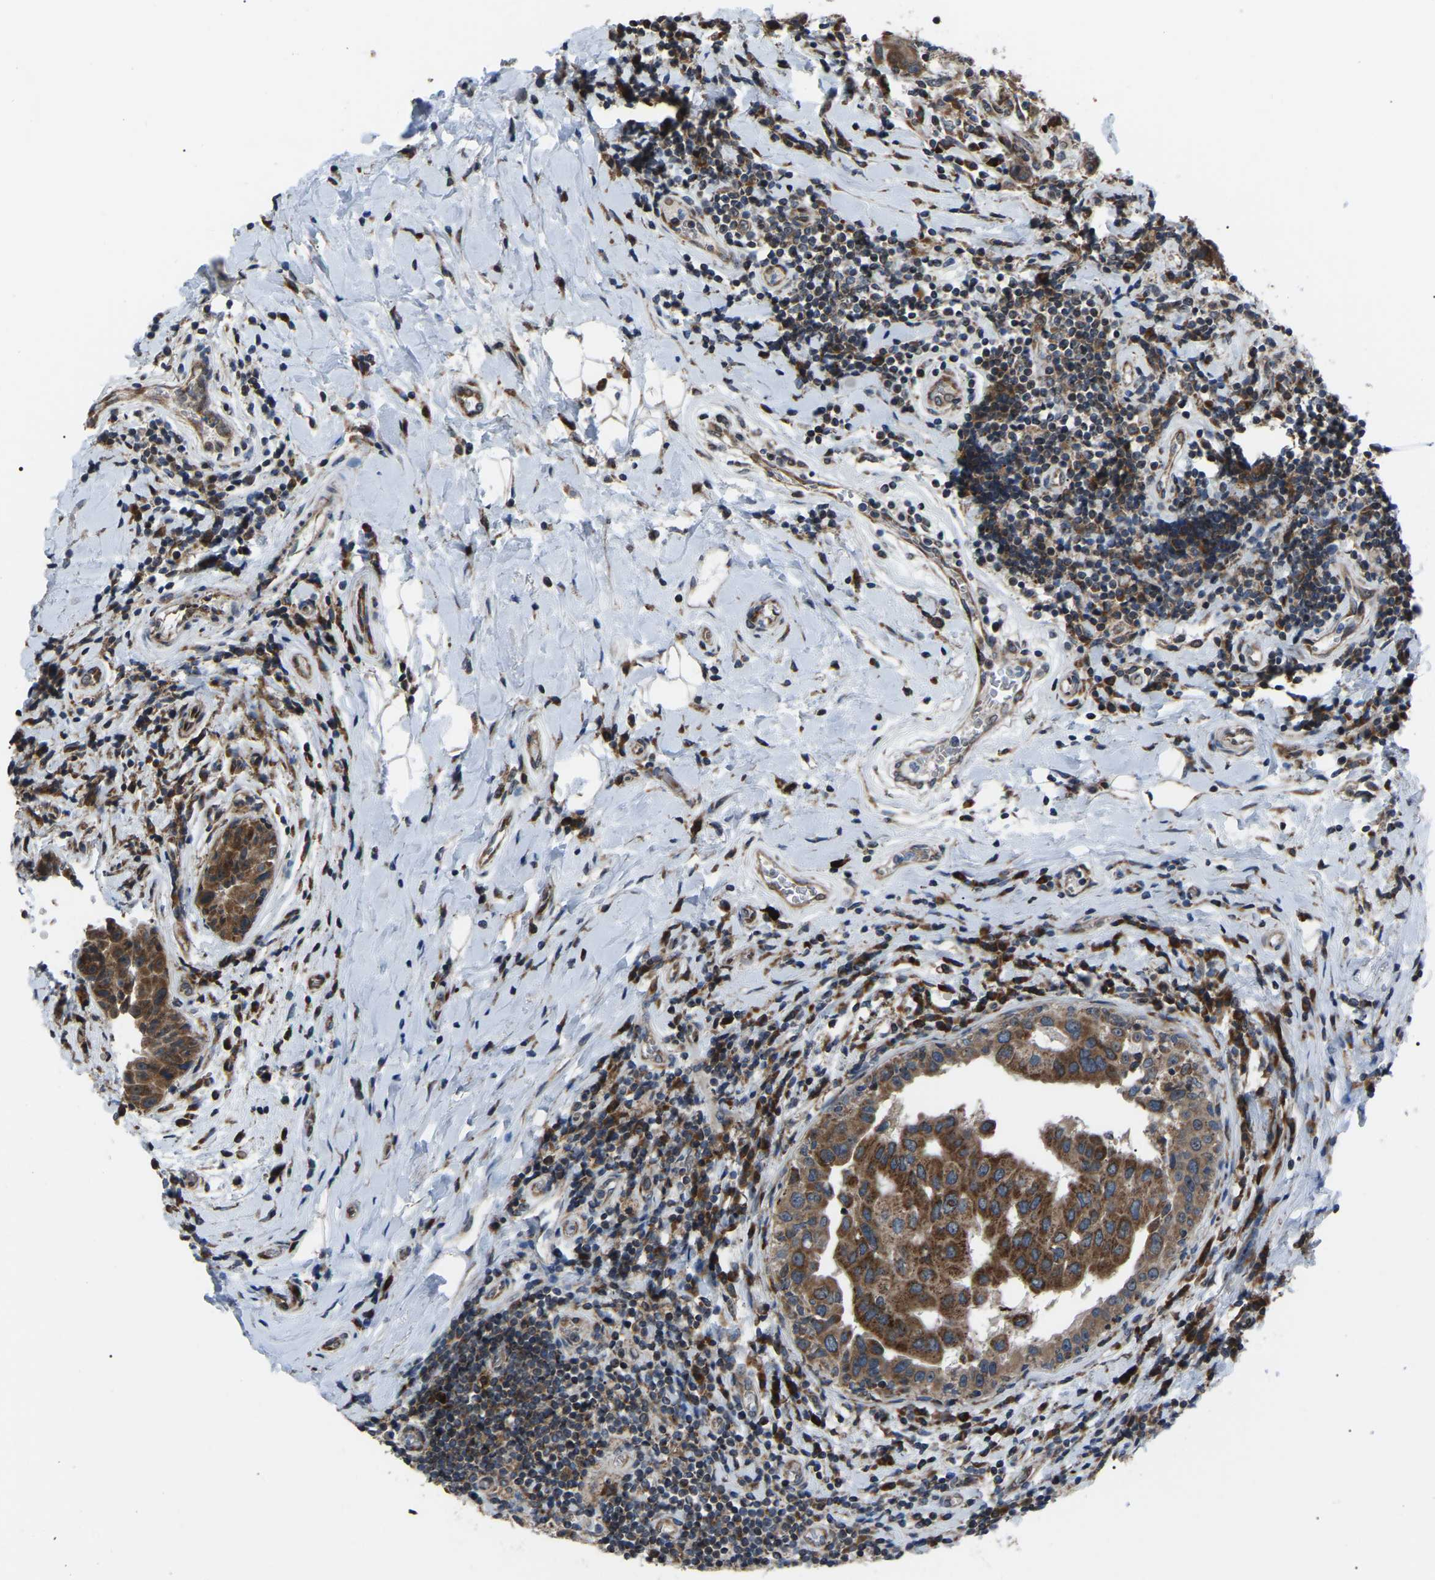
{"staining": {"intensity": "strong", "quantity": ">75%", "location": "cytoplasmic/membranous"}, "tissue": "breast cancer", "cell_type": "Tumor cells", "image_type": "cancer", "snomed": [{"axis": "morphology", "description": "Duct carcinoma"}, {"axis": "topography", "description": "Breast"}], "caption": "Immunohistochemical staining of human breast cancer (infiltrating ductal carcinoma) shows high levels of strong cytoplasmic/membranous staining in about >75% of tumor cells.", "gene": "AGO2", "patient": {"sex": "female", "age": 27}}